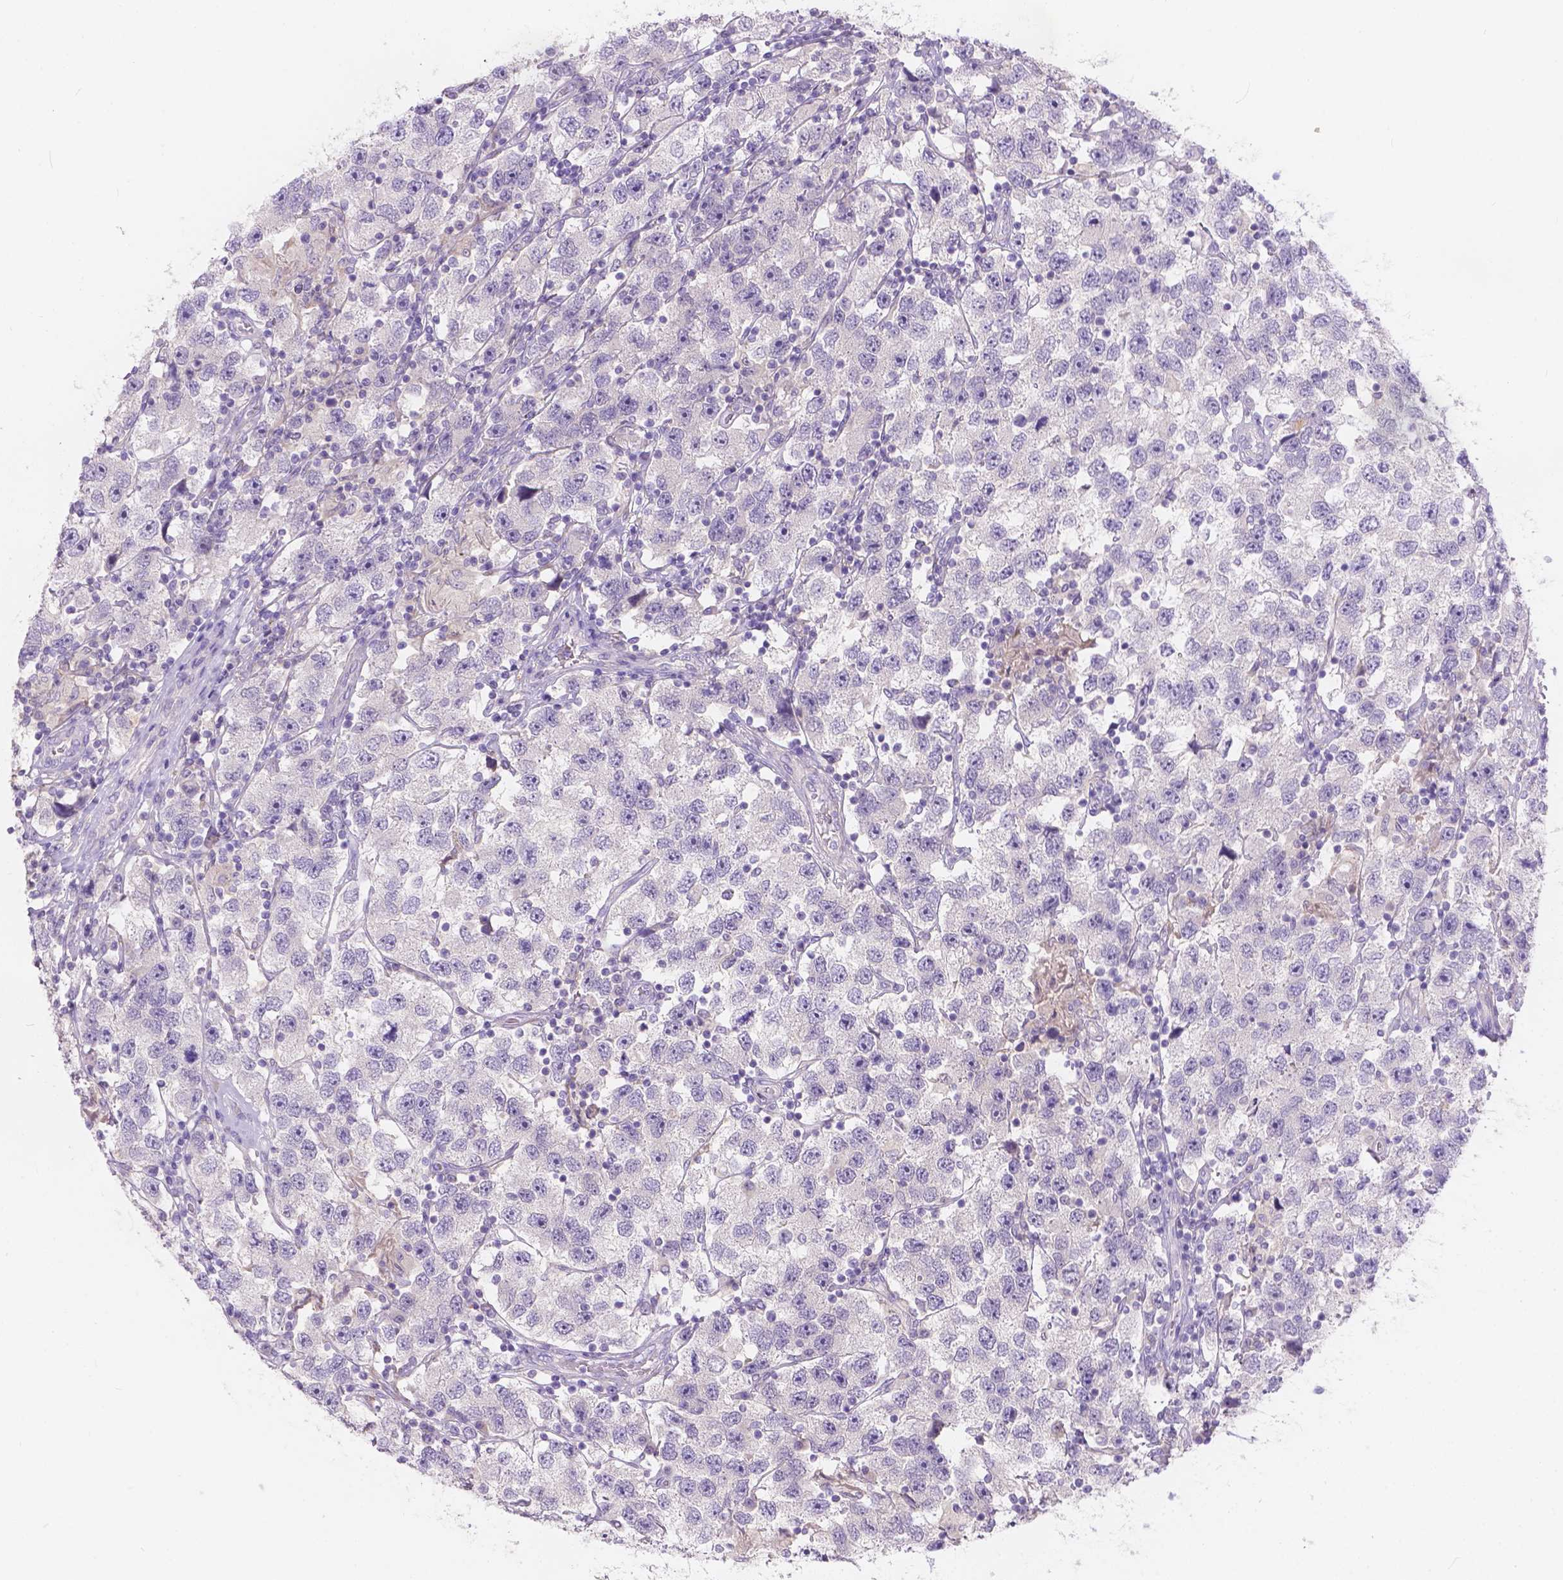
{"staining": {"intensity": "negative", "quantity": "none", "location": "none"}, "tissue": "testis cancer", "cell_type": "Tumor cells", "image_type": "cancer", "snomed": [{"axis": "morphology", "description": "Seminoma, NOS"}, {"axis": "topography", "description": "Testis"}], "caption": "Human seminoma (testis) stained for a protein using immunohistochemistry (IHC) reveals no positivity in tumor cells.", "gene": "PEX11G", "patient": {"sex": "male", "age": 26}}